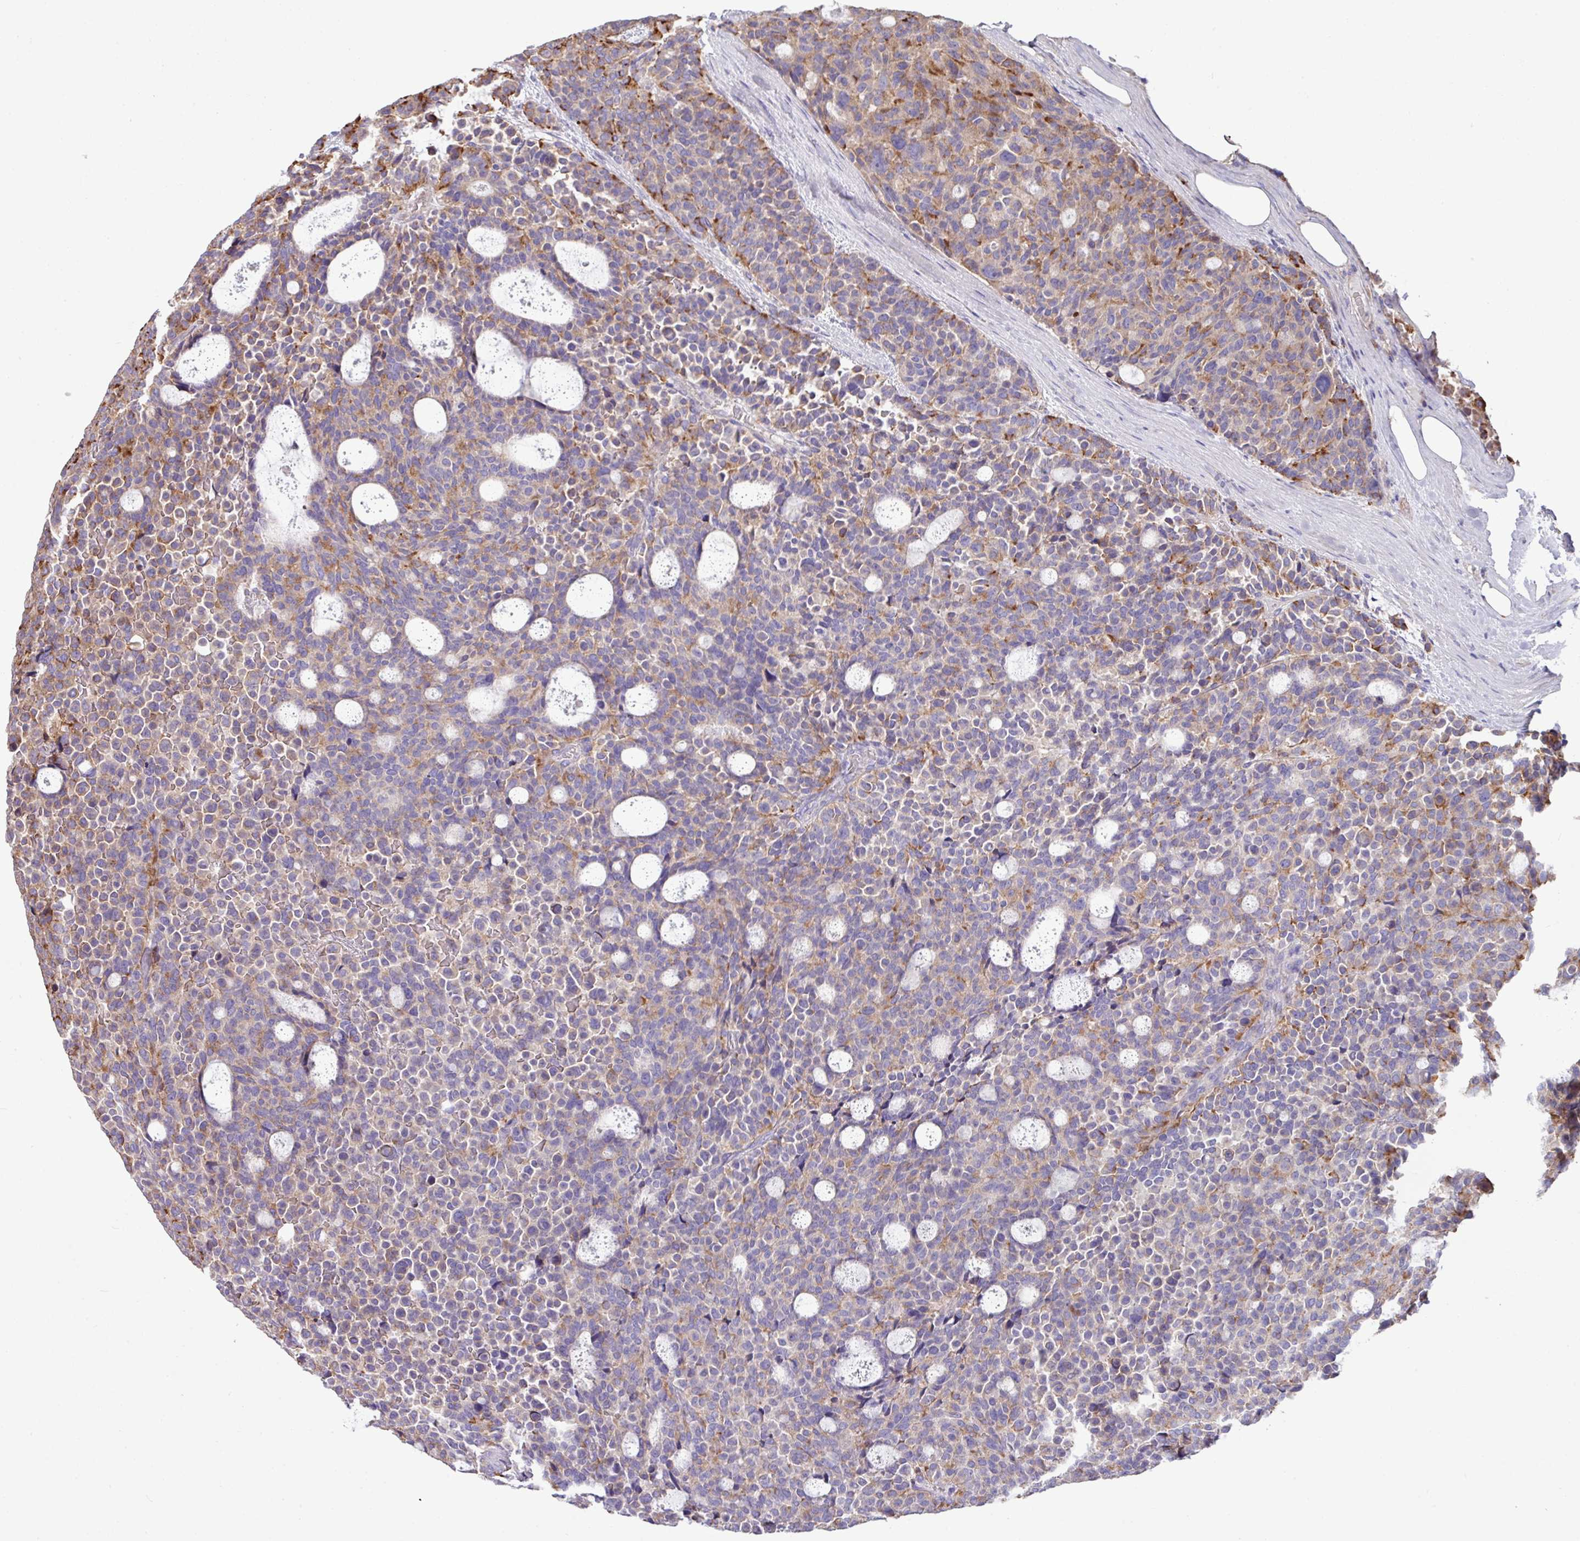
{"staining": {"intensity": "moderate", "quantity": "25%-75%", "location": "cytoplasmic/membranous"}, "tissue": "carcinoid", "cell_type": "Tumor cells", "image_type": "cancer", "snomed": [{"axis": "morphology", "description": "Carcinoid, malignant, NOS"}, {"axis": "topography", "description": "Pancreas"}], "caption": "Carcinoid was stained to show a protein in brown. There is medium levels of moderate cytoplasmic/membranous staining in about 25%-75% of tumor cells.", "gene": "PPM1J", "patient": {"sex": "female", "age": 54}}